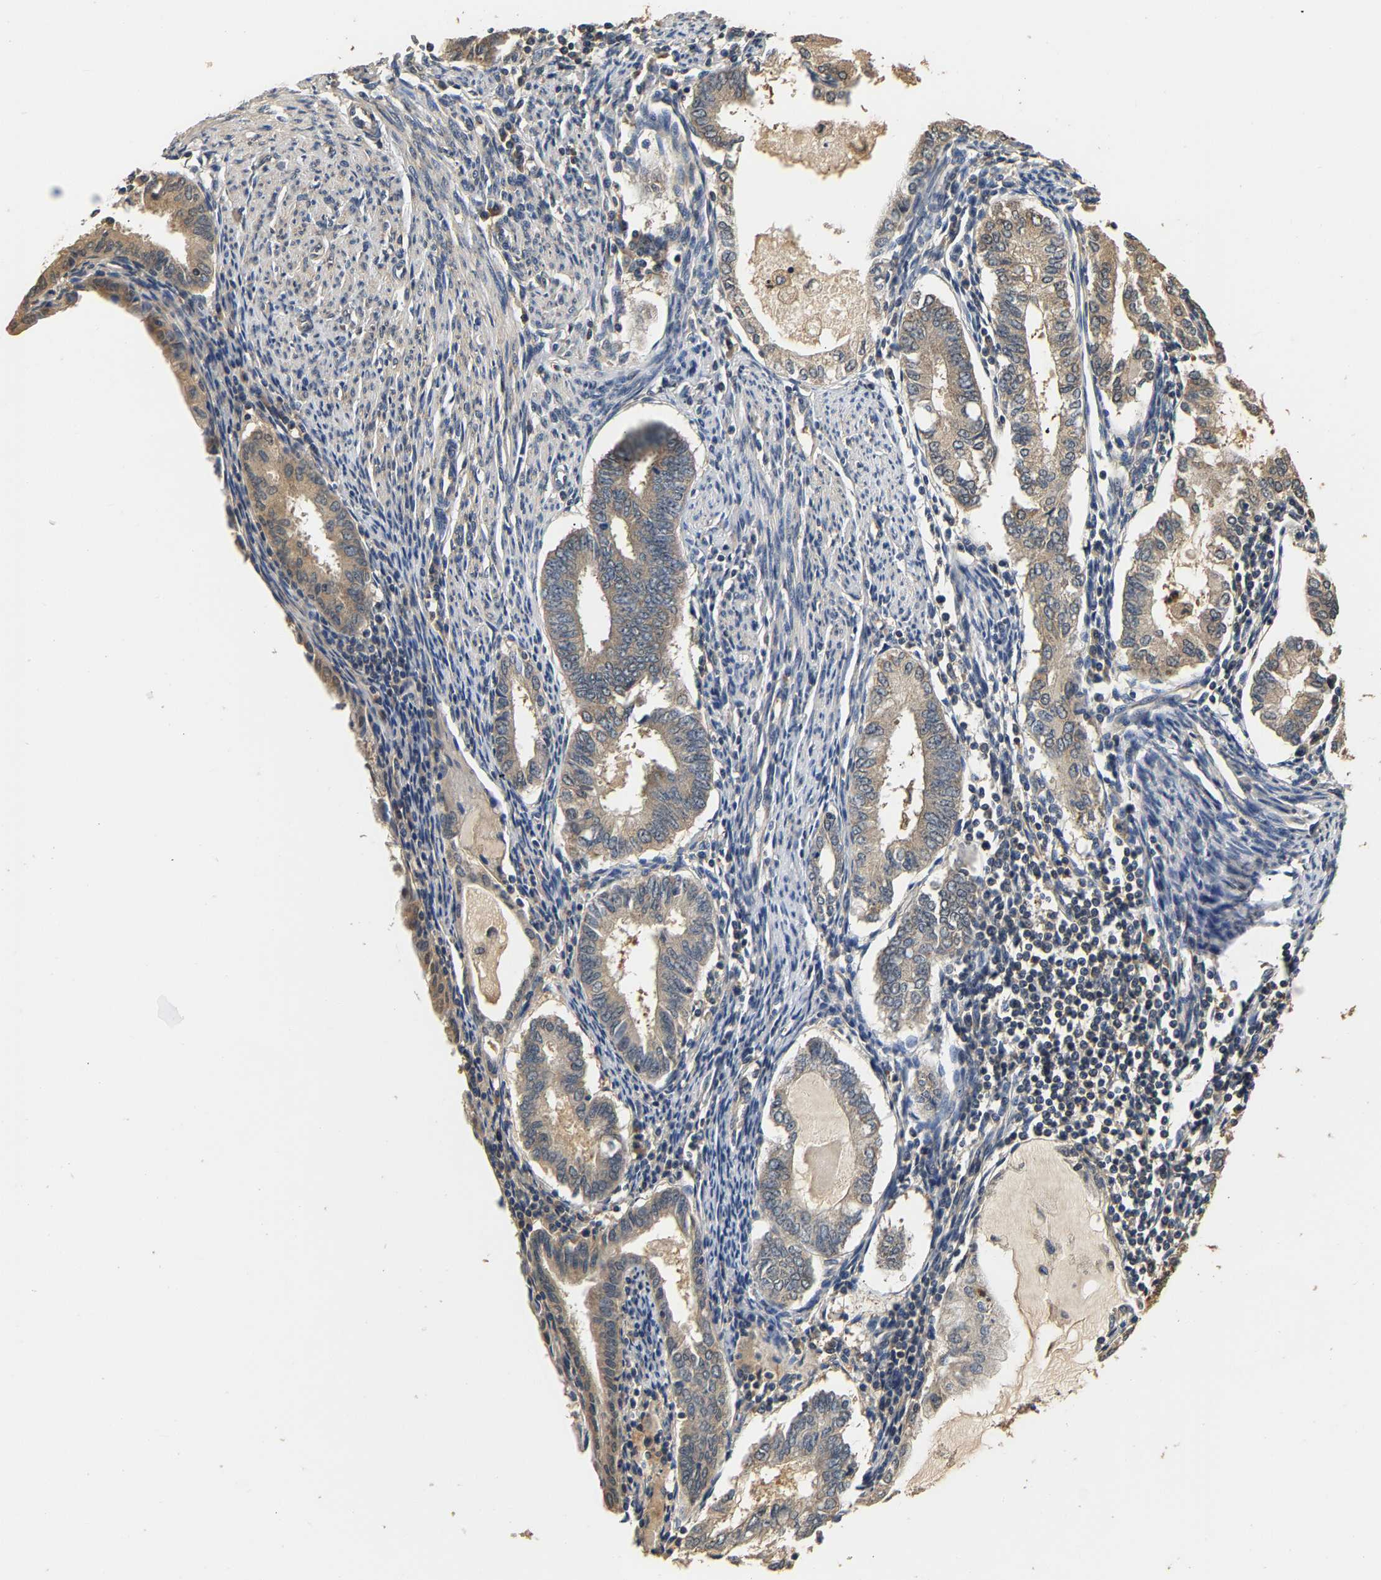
{"staining": {"intensity": "weak", "quantity": ">75%", "location": "cytoplasmic/membranous"}, "tissue": "endometrial cancer", "cell_type": "Tumor cells", "image_type": "cancer", "snomed": [{"axis": "morphology", "description": "Adenocarcinoma, NOS"}, {"axis": "topography", "description": "Endometrium"}], "caption": "Immunohistochemistry (IHC) photomicrograph of endometrial cancer (adenocarcinoma) stained for a protein (brown), which shows low levels of weak cytoplasmic/membranous staining in about >75% of tumor cells.", "gene": "GPI", "patient": {"sex": "female", "age": 86}}